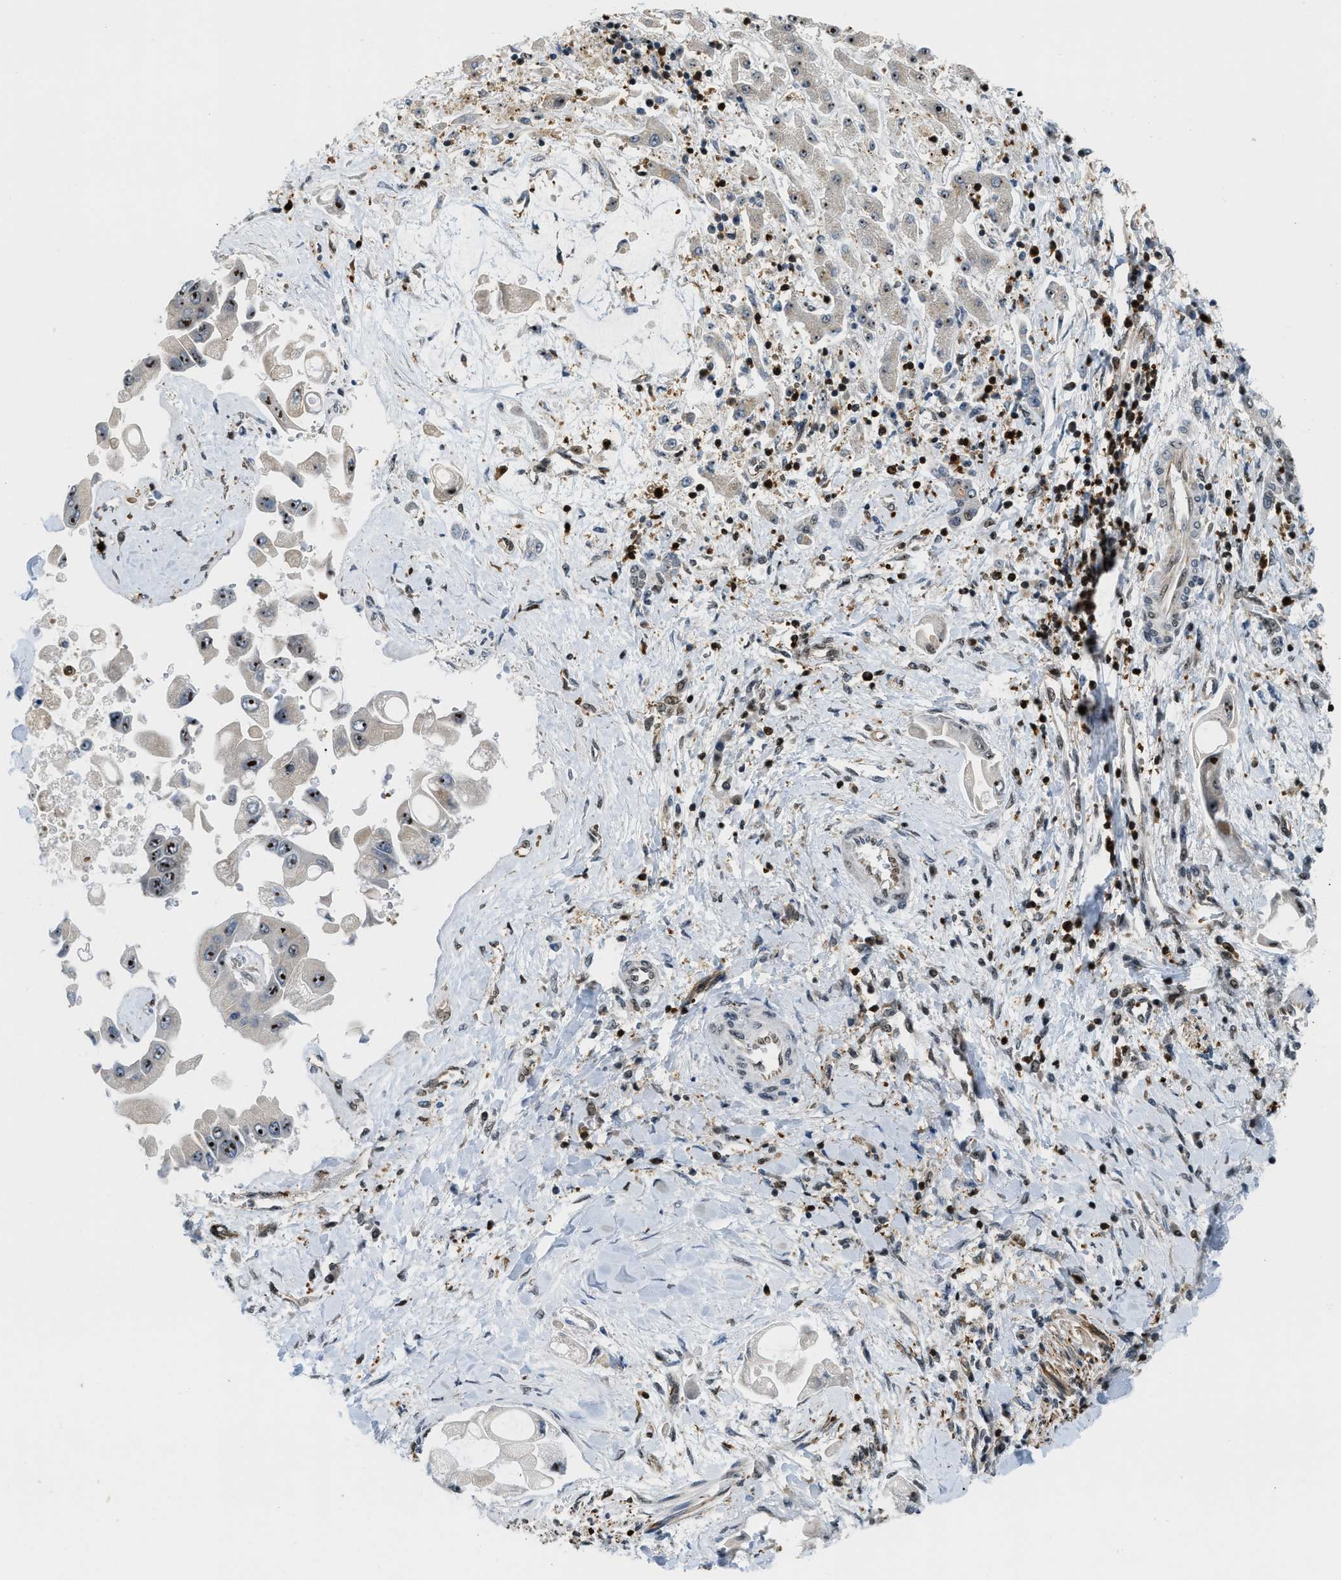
{"staining": {"intensity": "moderate", "quantity": ">75%", "location": "nuclear"}, "tissue": "liver cancer", "cell_type": "Tumor cells", "image_type": "cancer", "snomed": [{"axis": "morphology", "description": "Cholangiocarcinoma"}, {"axis": "topography", "description": "Liver"}], "caption": "A histopathology image of cholangiocarcinoma (liver) stained for a protein shows moderate nuclear brown staining in tumor cells.", "gene": "E2F1", "patient": {"sex": "male", "age": 50}}